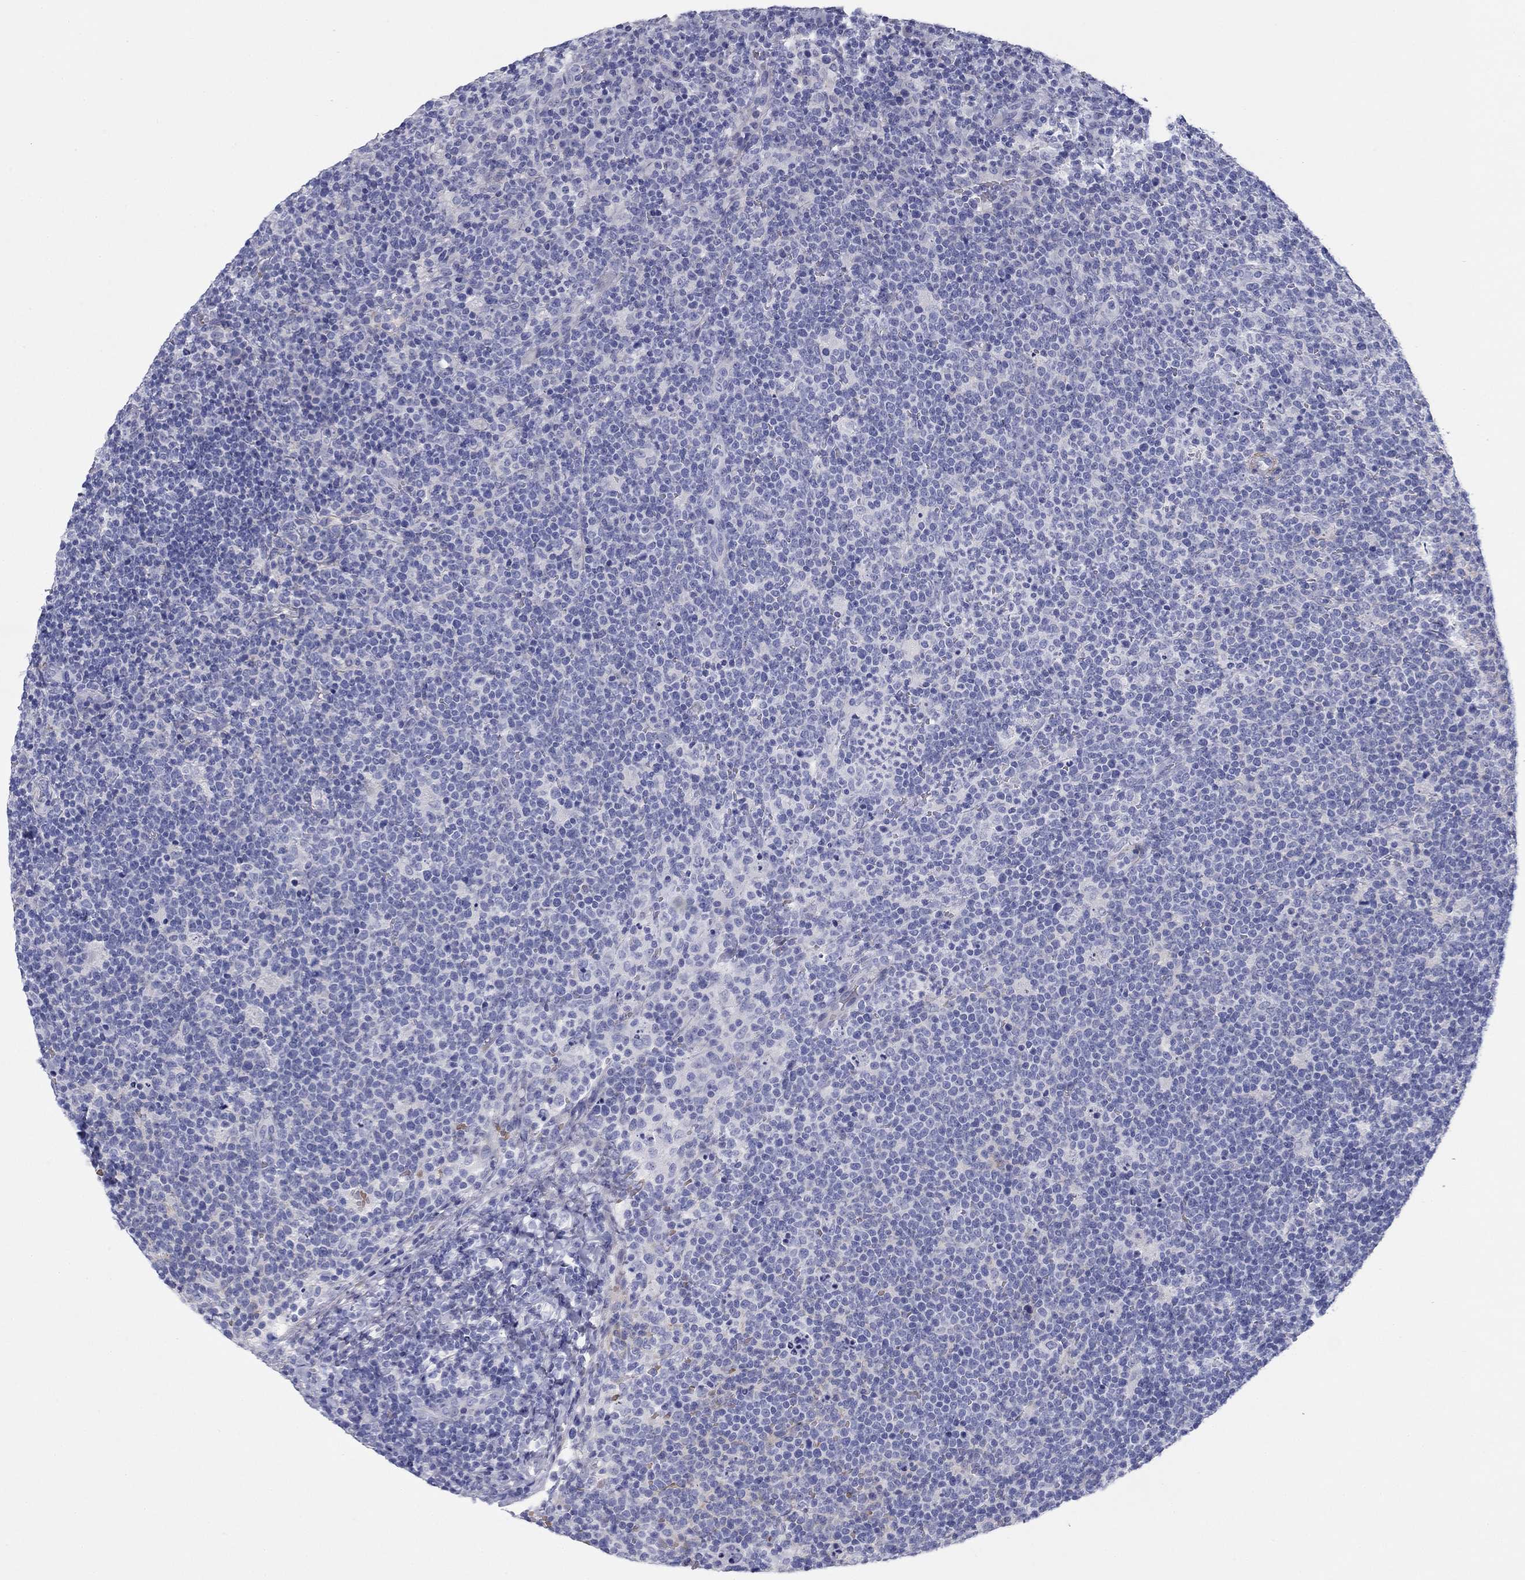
{"staining": {"intensity": "negative", "quantity": "none", "location": "none"}, "tissue": "lymphoma", "cell_type": "Tumor cells", "image_type": "cancer", "snomed": [{"axis": "morphology", "description": "Malignant lymphoma, non-Hodgkin's type, High grade"}, {"axis": "topography", "description": "Lymph node"}], "caption": "Immunohistochemistry micrograph of lymphoma stained for a protein (brown), which exhibits no expression in tumor cells.", "gene": "GPC1", "patient": {"sex": "male", "age": 61}}